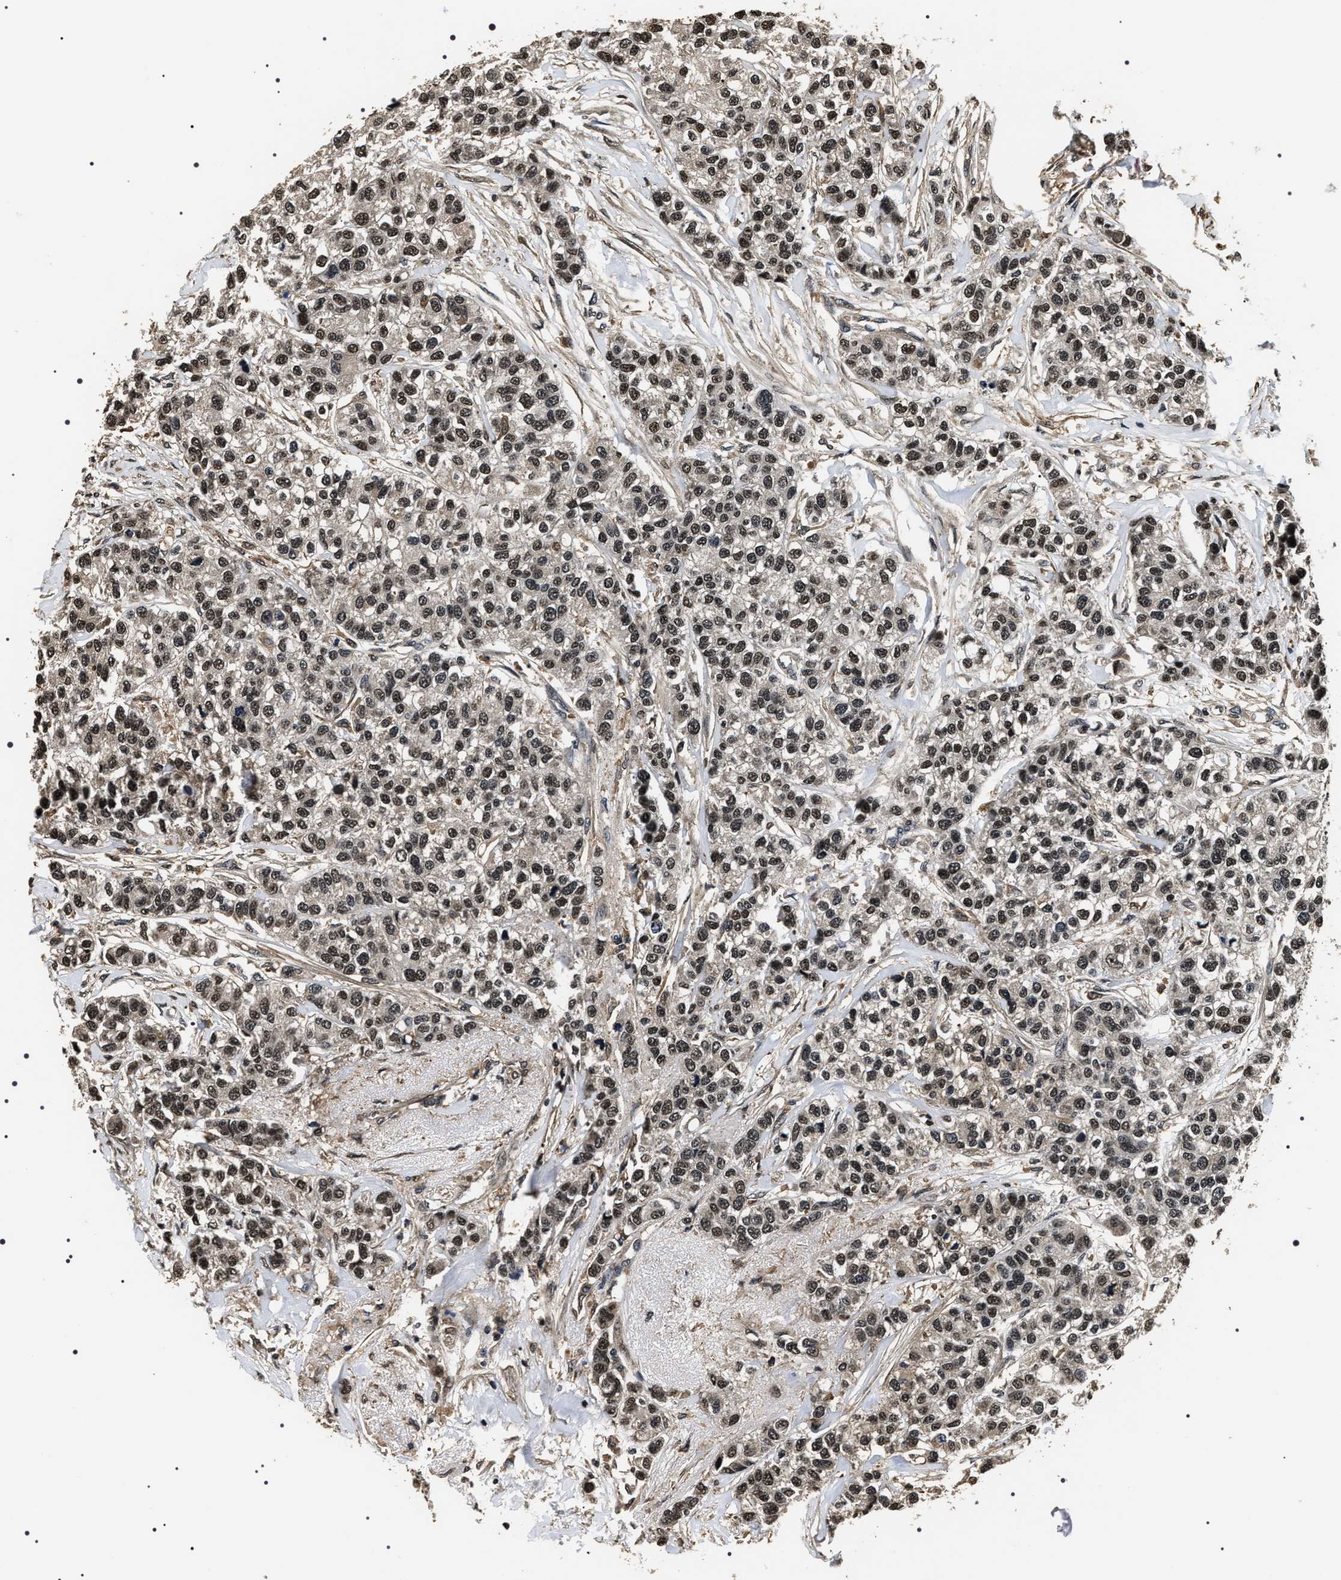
{"staining": {"intensity": "moderate", "quantity": ">75%", "location": "nuclear"}, "tissue": "breast cancer", "cell_type": "Tumor cells", "image_type": "cancer", "snomed": [{"axis": "morphology", "description": "Duct carcinoma"}, {"axis": "topography", "description": "Breast"}], "caption": "An image showing moderate nuclear expression in about >75% of tumor cells in breast cancer, as visualized by brown immunohistochemical staining.", "gene": "ARHGAP22", "patient": {"sex": "female", "age": 51}}